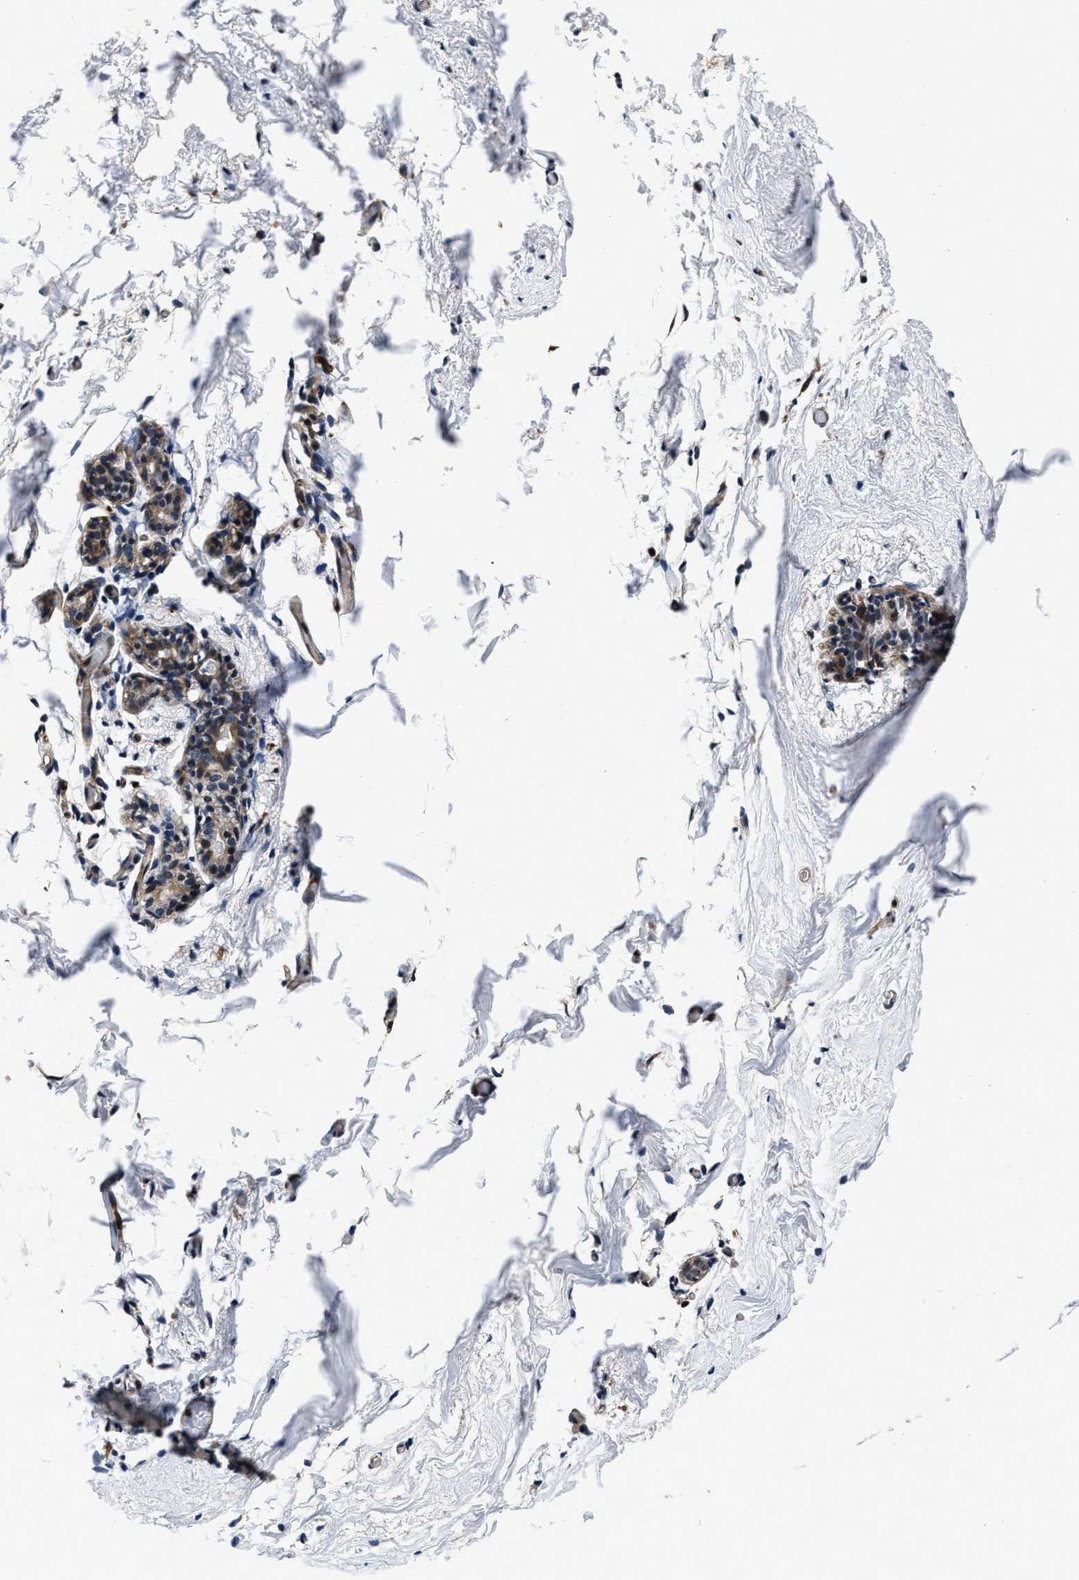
{"staining": {"intensity": "weak", "quantity": "25%-75%", "location": "cytoplasmic/membranous"}, "tissue": "breast", "cell_type": "Adipocytes", "image_type": "normal", "snomed": [{"axis": "morphology", "description": "Normal tissue, NOS"}, {"axis": "topography", "description": "Breast"}], "caption": "Immunohistochemical staining of unremarkable human breast displays 25%-75% levels of weak cytoplasmic/membranous protein positivity in about 25%-75% of adipocytes.", "gene": "C2orf66", "patient": {"sex": "female", "age": 62}}